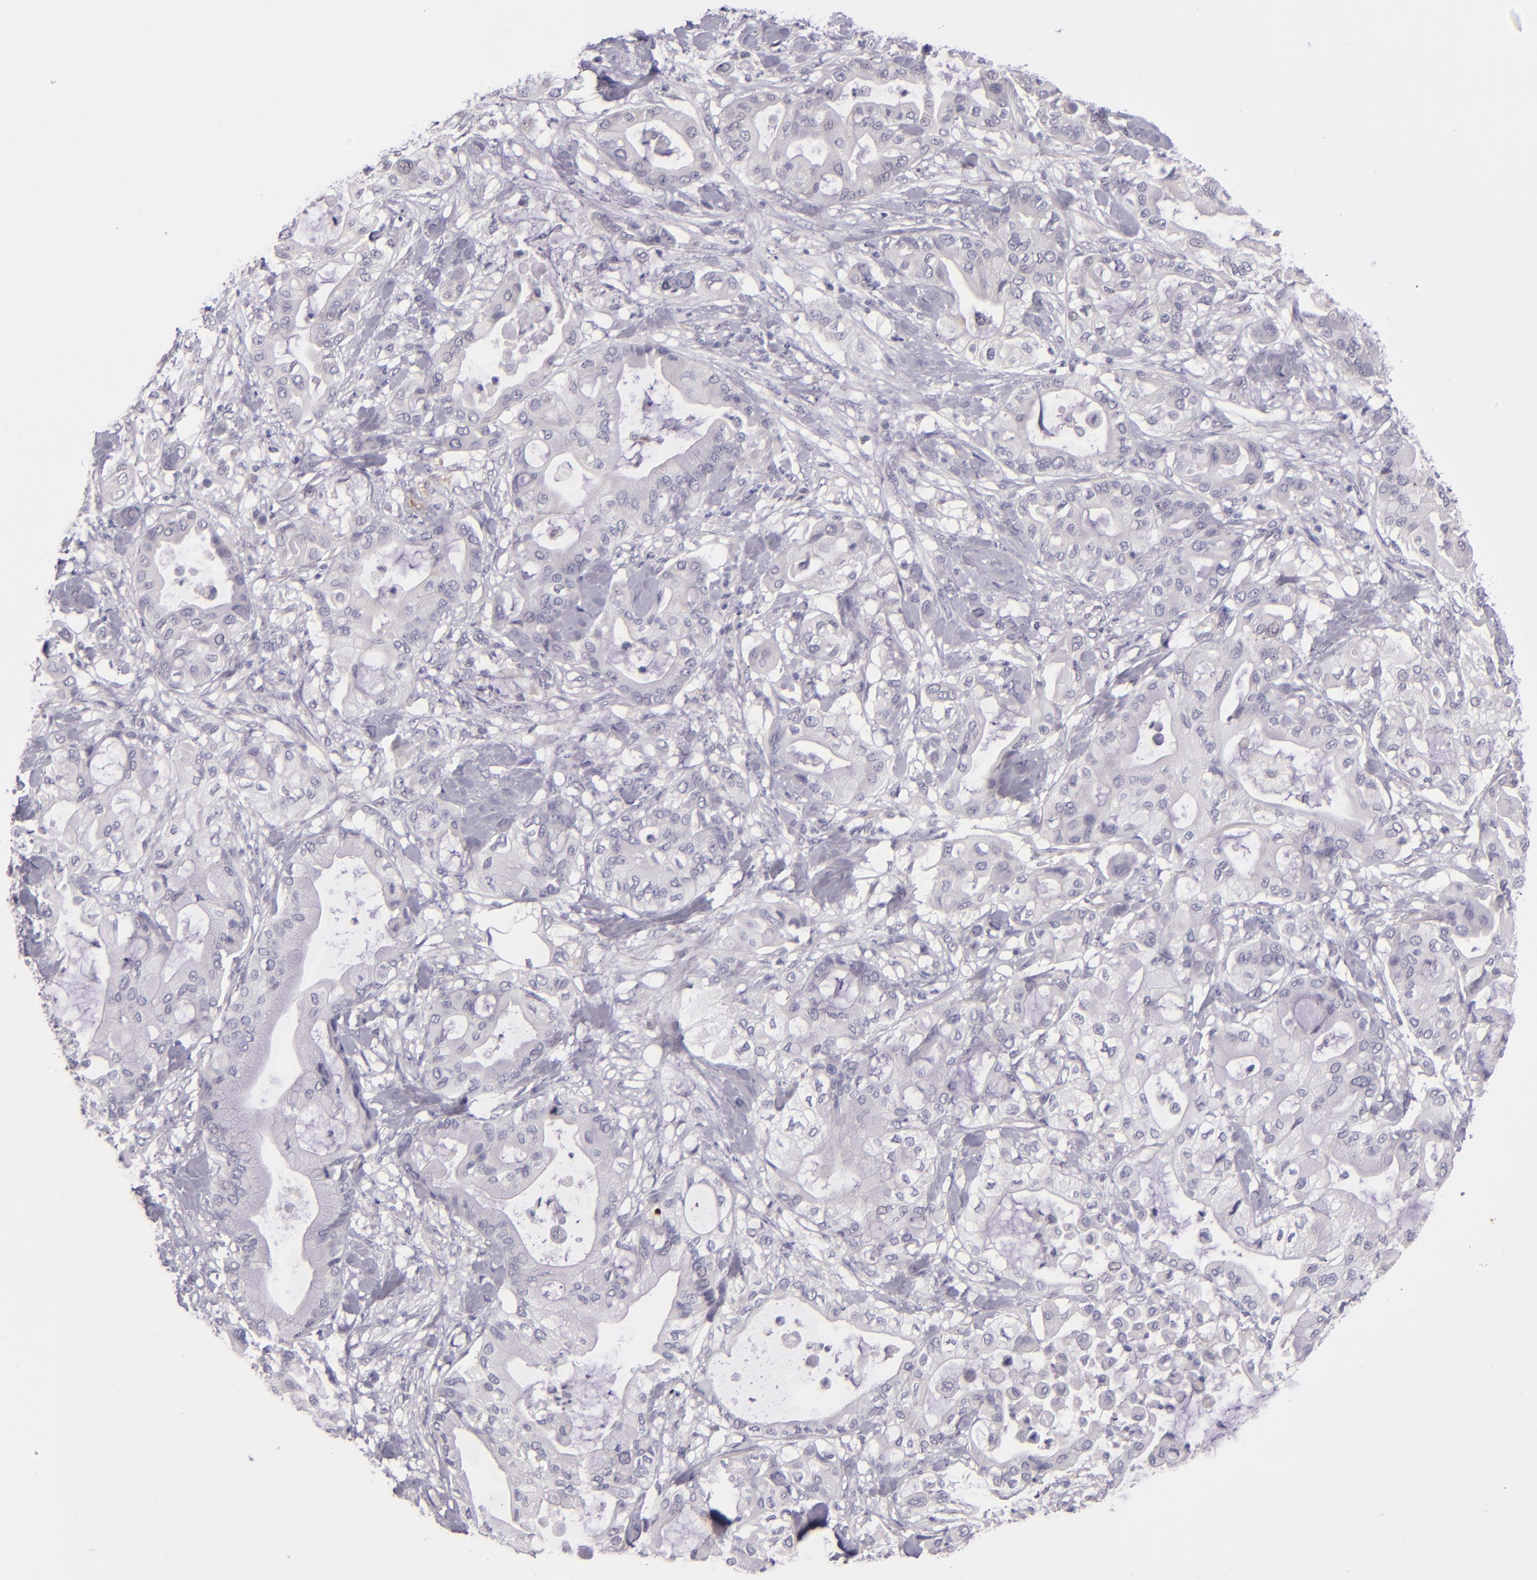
{"staining": {"intensity": "negative", "quantity": "none", "location": "none"}, "tissue": "pancreatic cancer", "cell_type": "Tumor cells", "image_type": "cancer", "snomed": [{"axis": "morphology", "description": "Adenocarcinoma, NOS"}, {"axis": "morphology", "description": "Adenocarcinoma, metastatic, NOS"}, {"axis": "topography", "description": "Lymph node"}, {"axis": "topography", "description": "Pancreas"}, {"axis": "topography", "description": "Duodenum"}], "caption": "Photomicrograph shows no protein expression in tumor cells of pancreatic cancer (adenocarcinoma) tissue.", "gene": "SNCB", "patient": {"sex": "female", "age": 64}}